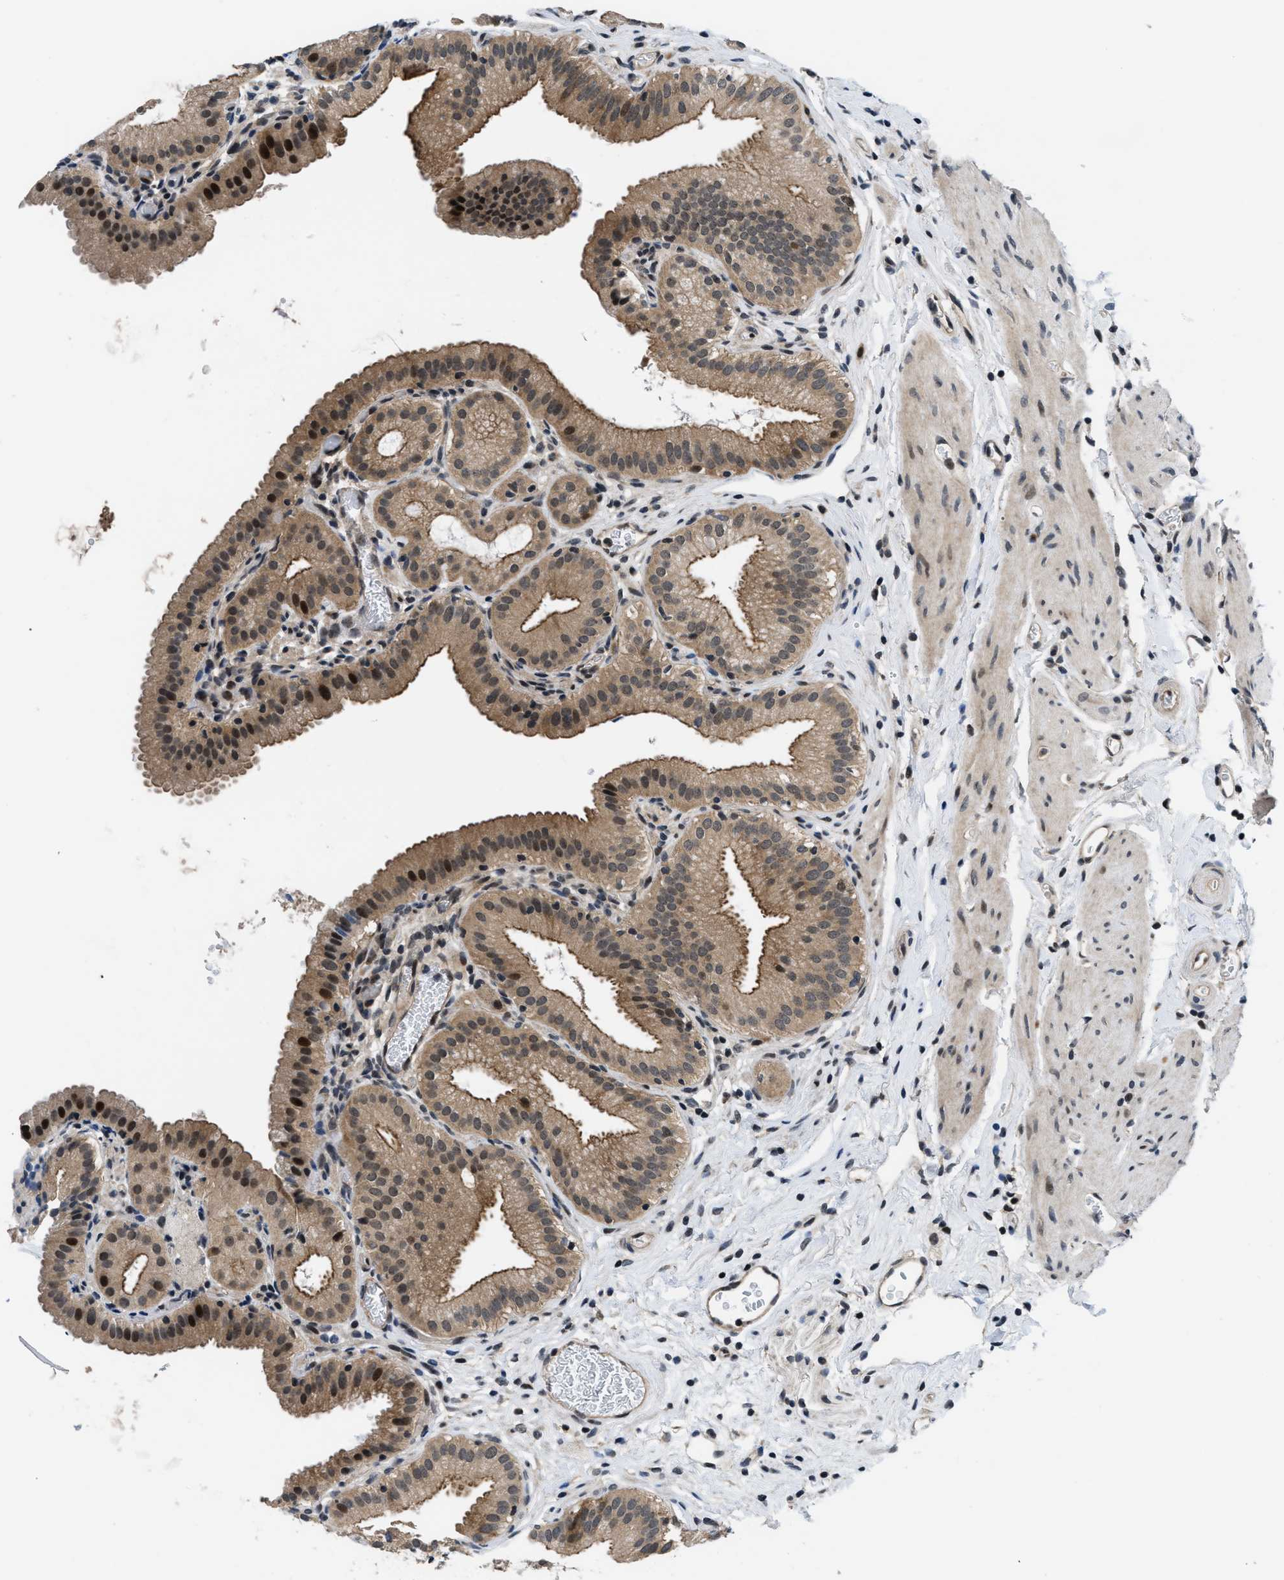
{"staining": {"intensity": "moderate", "quantity": ">75%", "location": "cytoplasmic/membranous,nuclear"}, "tissue": "gallbladder", "cell_type": "Glandular cells", "image_type": "normal", "snomed": [{"axis": "morphology", "description": "Normal tissue, NOS"}, {"axis": "topography", "description": "Gallbladder"}], "caption": "Benign gallbladder demonstrates moderate cytoplasmic/membranous,nuclear expression in about >75% of glandular cells, visualized by immunohistochemistry.", "gene": "SETD5", "patient": {"sex": "male", "age": 54}}